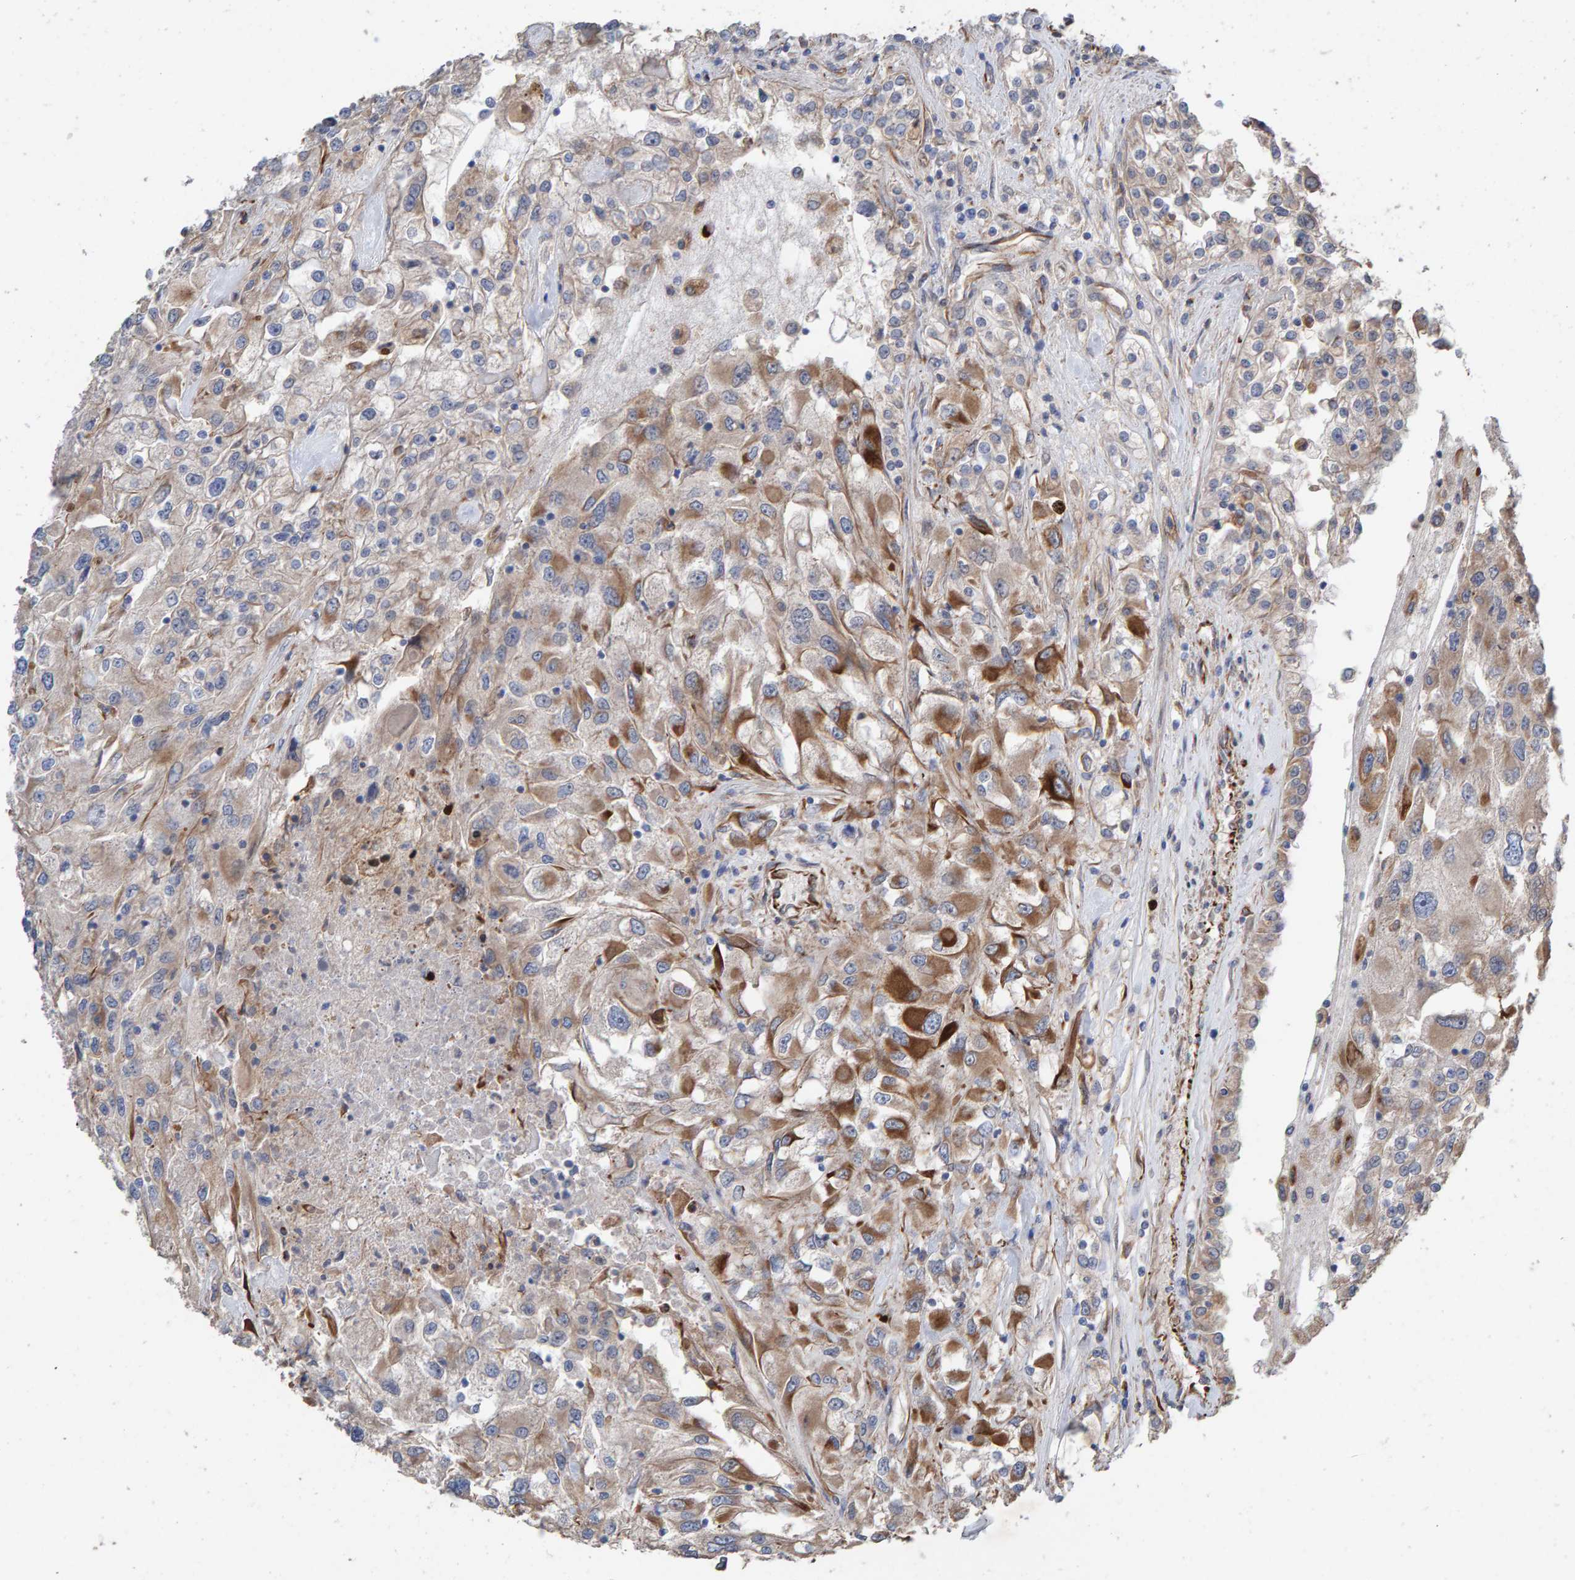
{"staining": {"intensity": "moderate", "quantity": "25%-75%", "location": "cytoplasmic/membranous"}, "tissue": "renal cancer", "cell_type": "Tumor cells", "image_type": "cancer", "snomed": [{"axis": "morphology", "description": "Adenocarcinoma, NOS"}, {"axis": "topography", "description": "Kidney"}], "caption": "Immunohistochemistry of human renal cancer reveals medium levels of moderate cytoplasmic/membranous expression in about 25%-75% of tumor cells.", "gene": "ZNF347", "patient": {"sex": "female", "age": 52}}